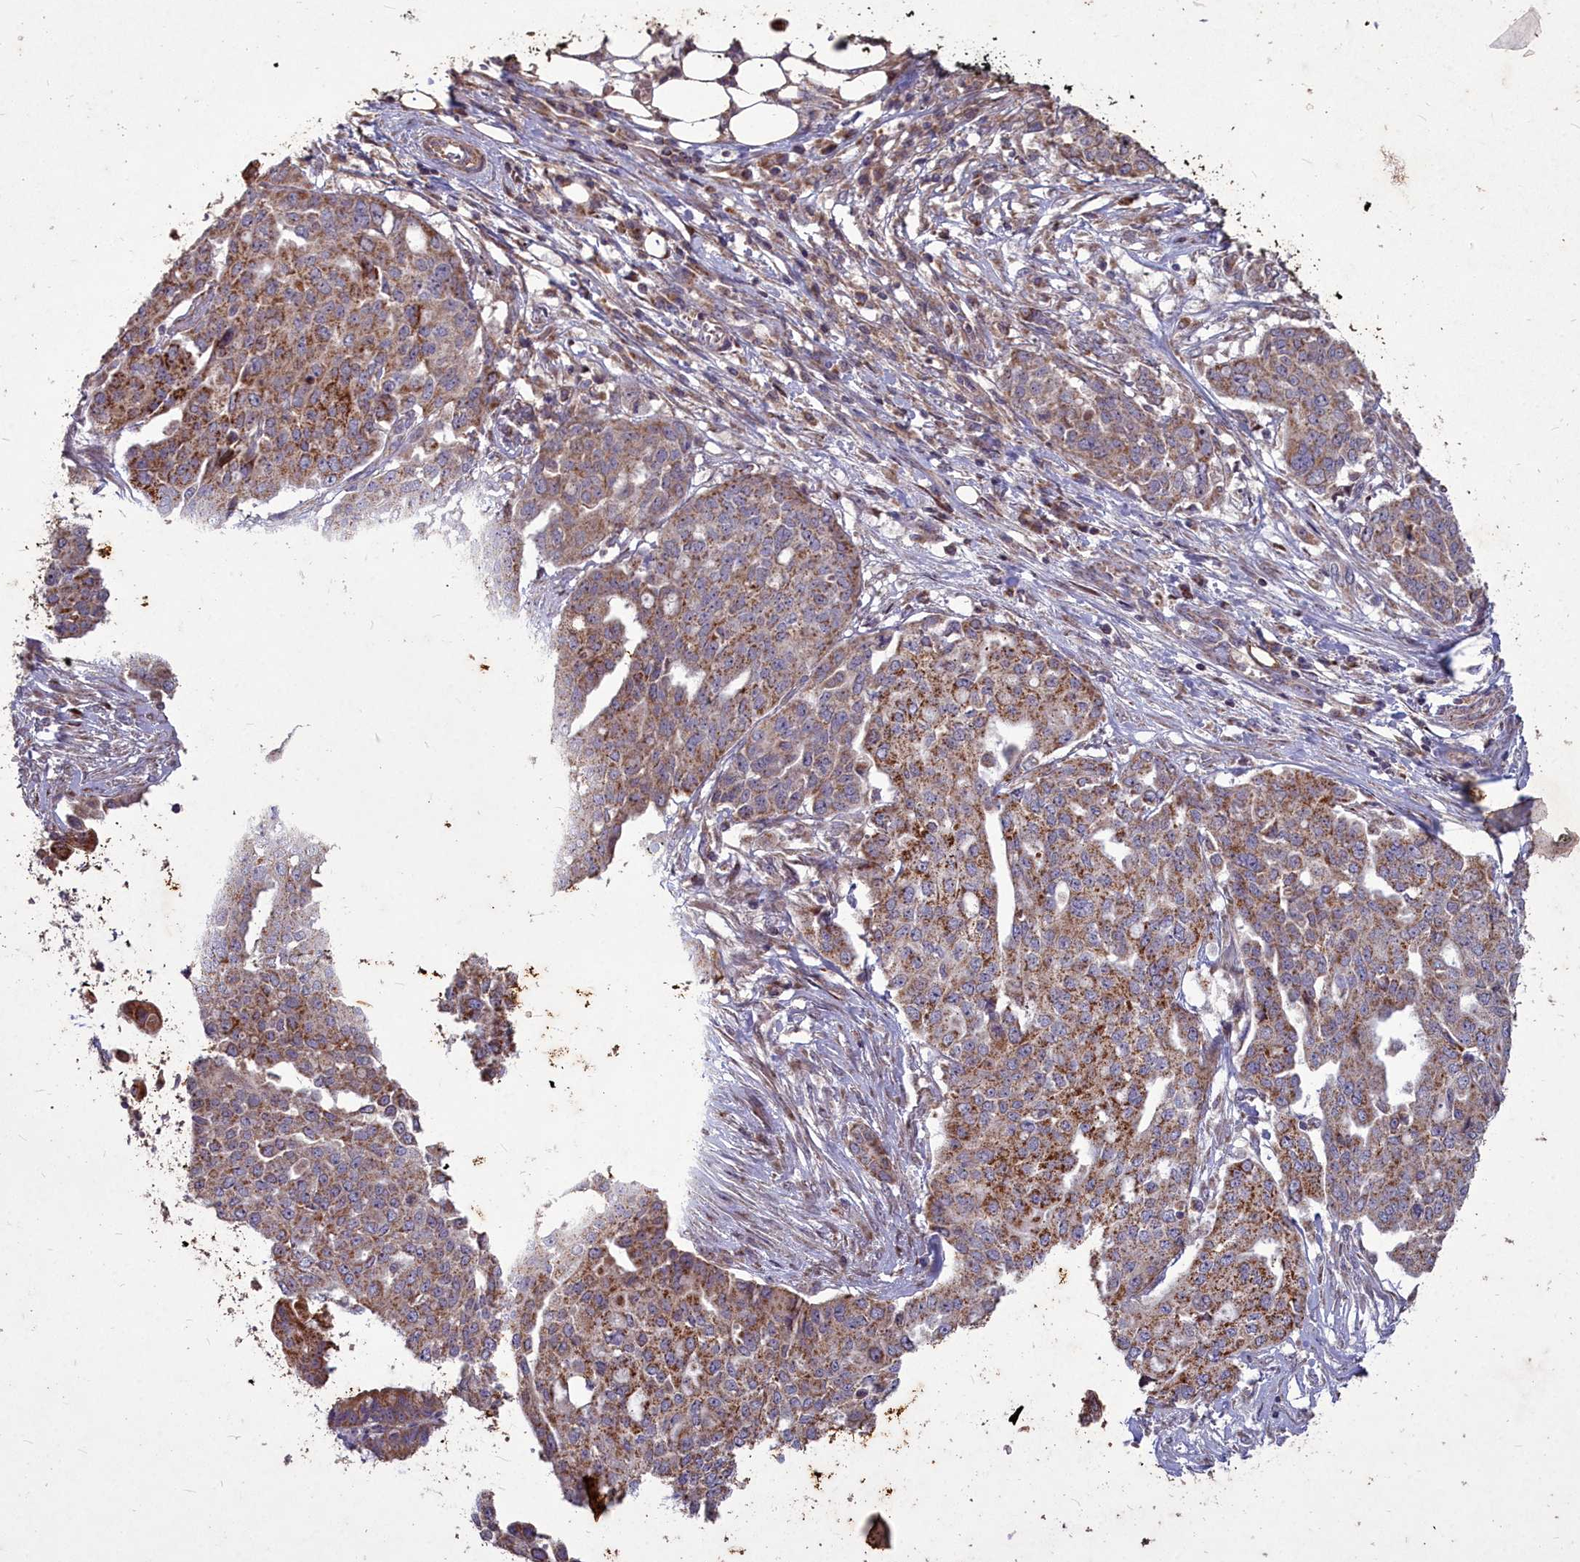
{"staining": {"intensity": "moderate", "quantity": ">75%", "location": "cytoplasmic/membranous"}, "tissue": "ovarian cancer", "cell_type": "Tumor cells", "image_type": "cancer", "snomed": [{"axis": "morphology", "description": "Cystadenocarcinoma, serous, NOS"}, {"axis": "topography", "description": "Soft tissue"}, {"axis": "topography", "description": "Ovary"}], "caption": "Protein expression analysis of human ovarian serous cystadenocarcinoma reveals moderate cytoplasmic/membranous positivity in approximately >75% of tumor cells.", "gene": "COX11", "patient": {"sex": "female", "age": 57}}